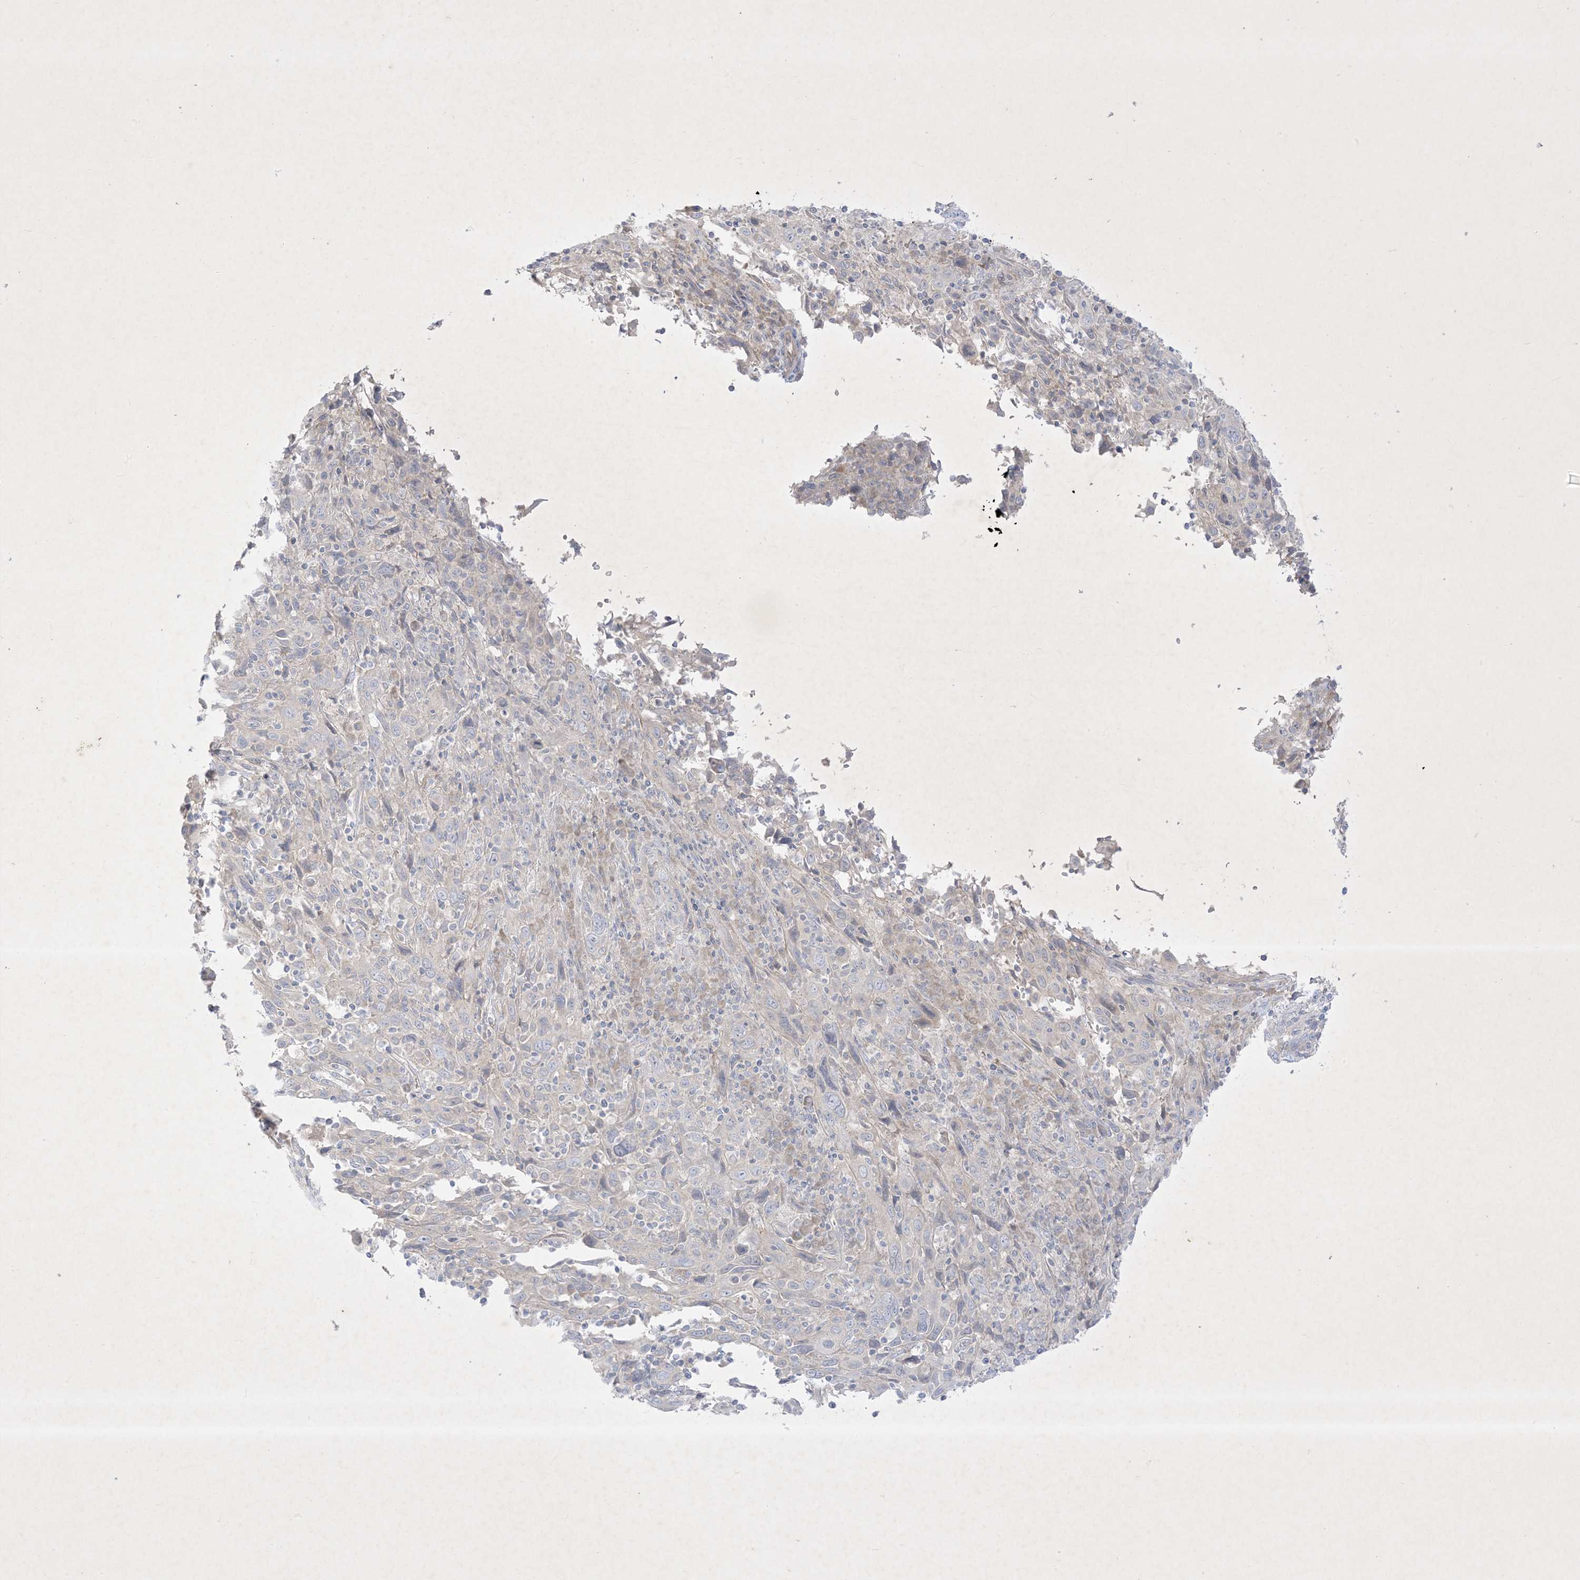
{"staining": {"intensity": "negative", "quantity": "none", "location": "none"}, "tissue": "cervical cancer", "cell_type": "Tumor cells", "image_type": "cancer", "snomed": [{"axis": "morphology", "description": "Squamous cell carcinoma, NOS"}, {"axis": "topography", "description": "Cervix"}], "caption": "Tumor cells show no significant protein positivity in cervical cancer.", "gene": "PLEKHA3", "patient": {"sex": "female", "age": 46}}